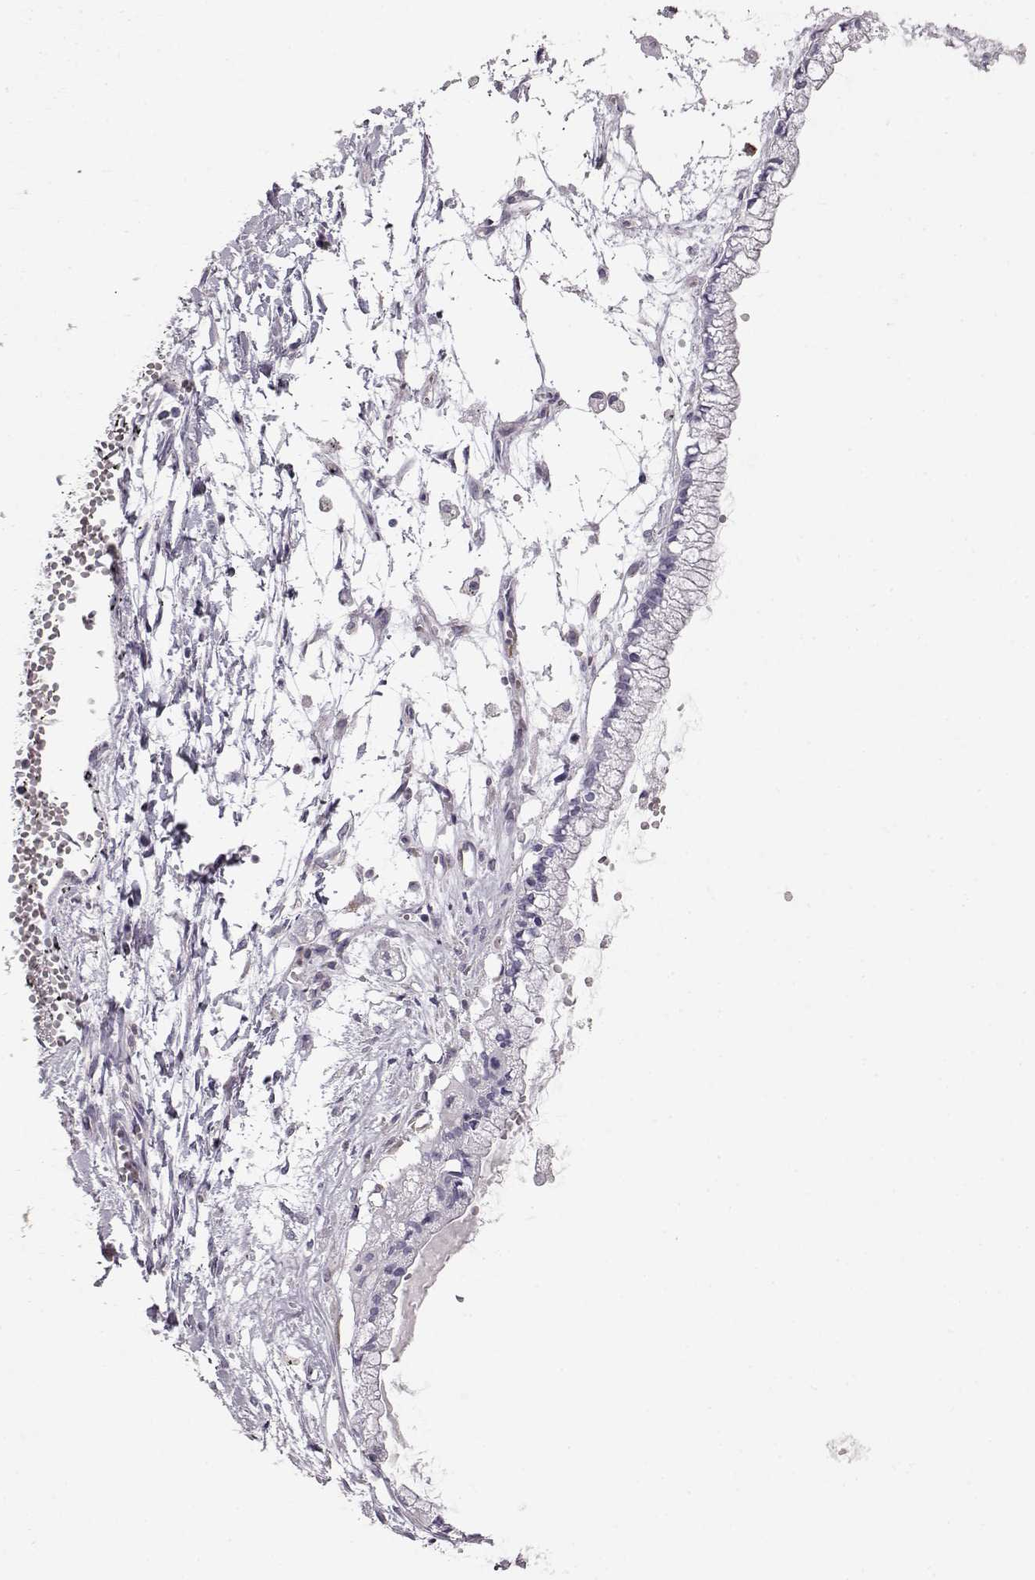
{"staining": {"intensity": "negative", "quantity": "none", "location": "none"}, "tissue": "ovarian cancer", "cell_type": "Tumor cells", "image_type": "cancer", "snomed": [{"axis": "morphology", "description": "Cystadenocarcinoma, mucinous, NOS"}, {"axis": "topography", "description": "Ovary"}], "caption": "The micrograph exhibits no staining of tumor cells in ovarian cancer (mucinous cystadenocarcinoma). (Immunohistochemistry, brightfield microscopy, high magnification).", "gene": "ELOVL5", "patient": {"sex": "female", "age": 67}}